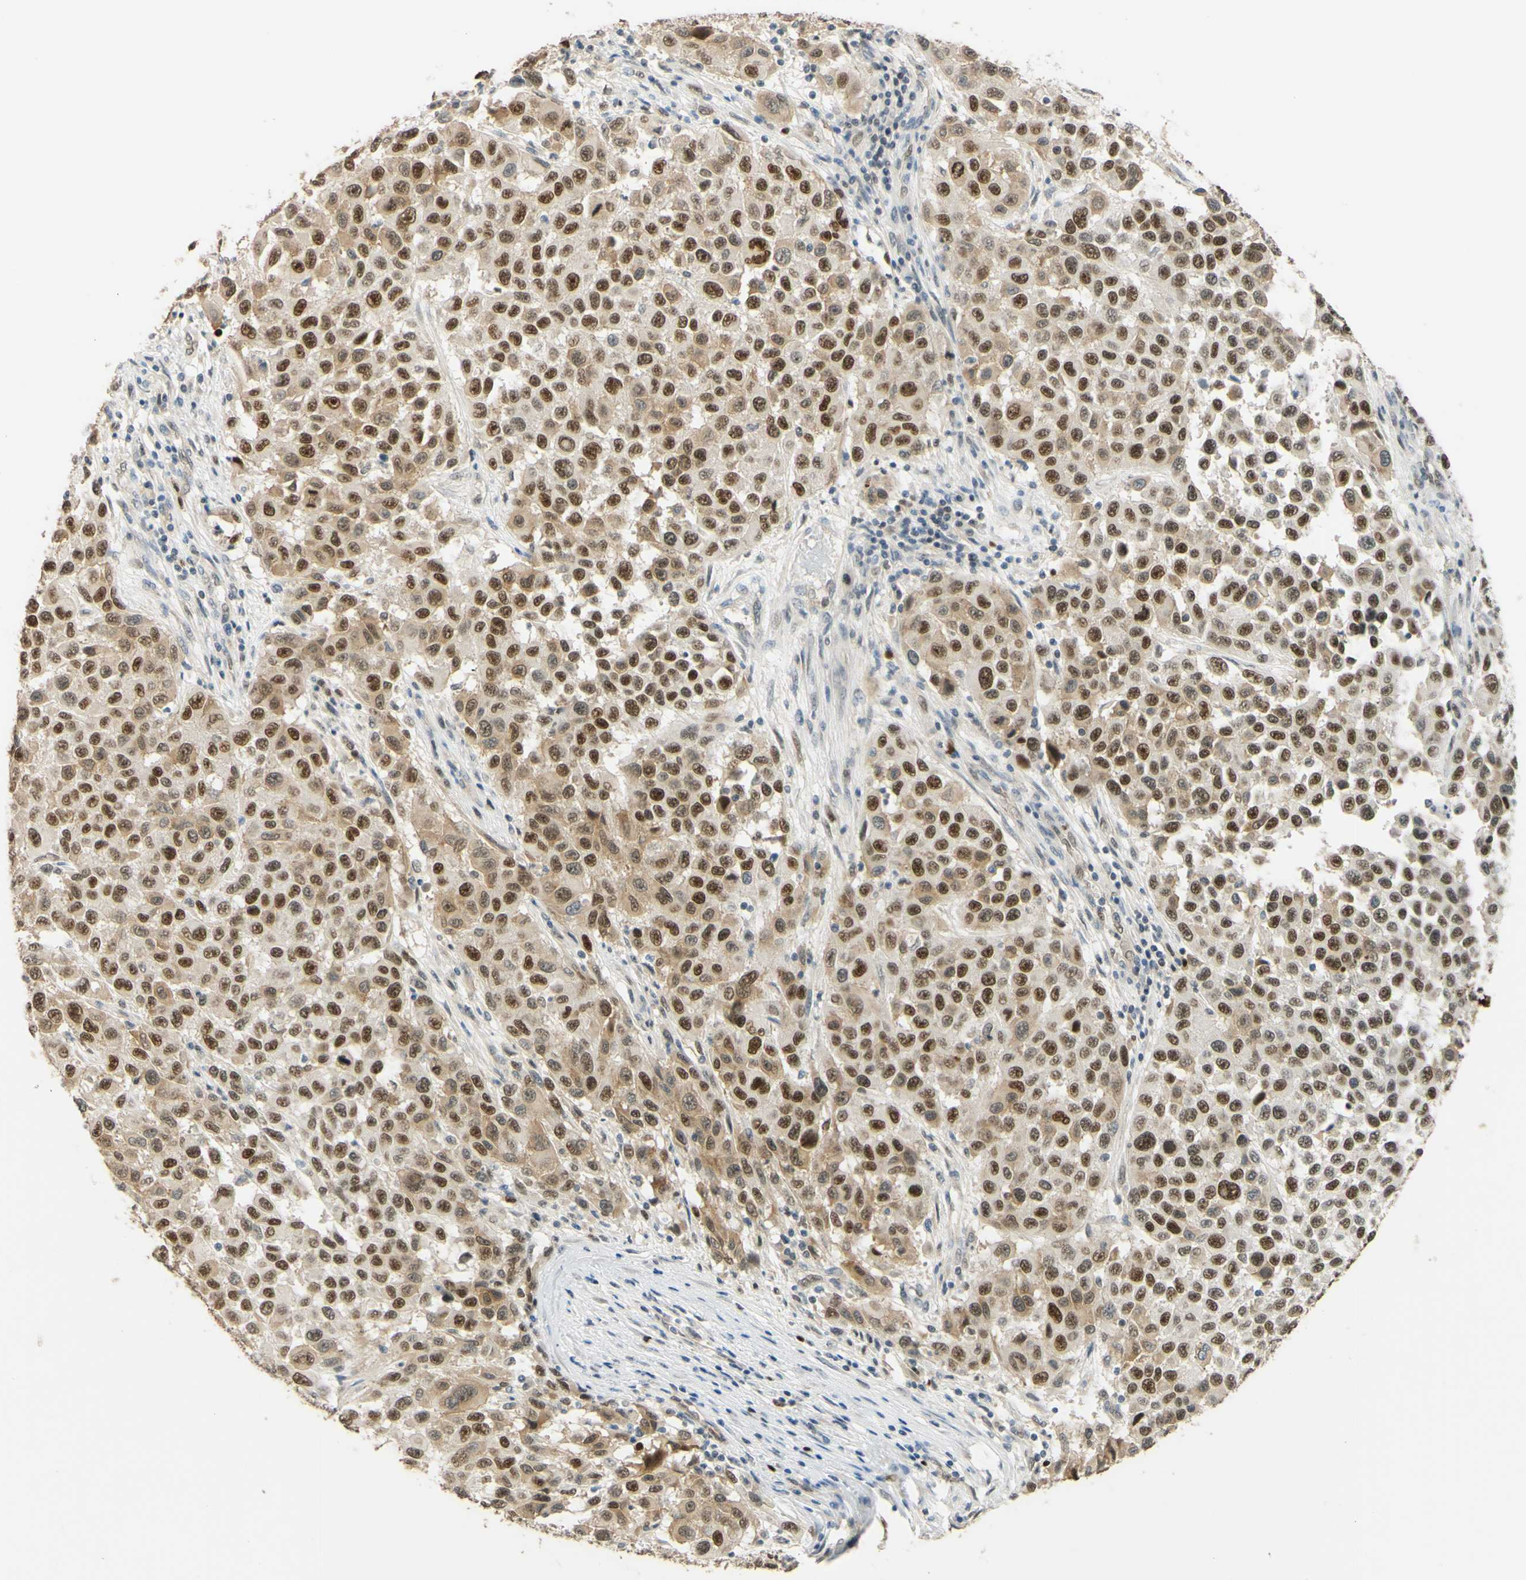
{"staining": {"intensity": "strong", "quantity": ">75%", "location": "cytoplasmic/membranous,nuclear"}, "tissue": "melanoma", "cell_type": "Tumor cells", "image_type": "cancer", "snomed": [{"axis": "morphology", "description": "Malignant melanoma, Metastatic site"}, {"axis": "topography", "description": "Lymph node"}], "caption": "This is an image of immunohistochemistry staining of melanoma, which shows strong staining in the cytoplasmic/membranous and nuclear of tumor cells.", "gene": "POLB", "patient": {"sex": "male", "age": 61}}